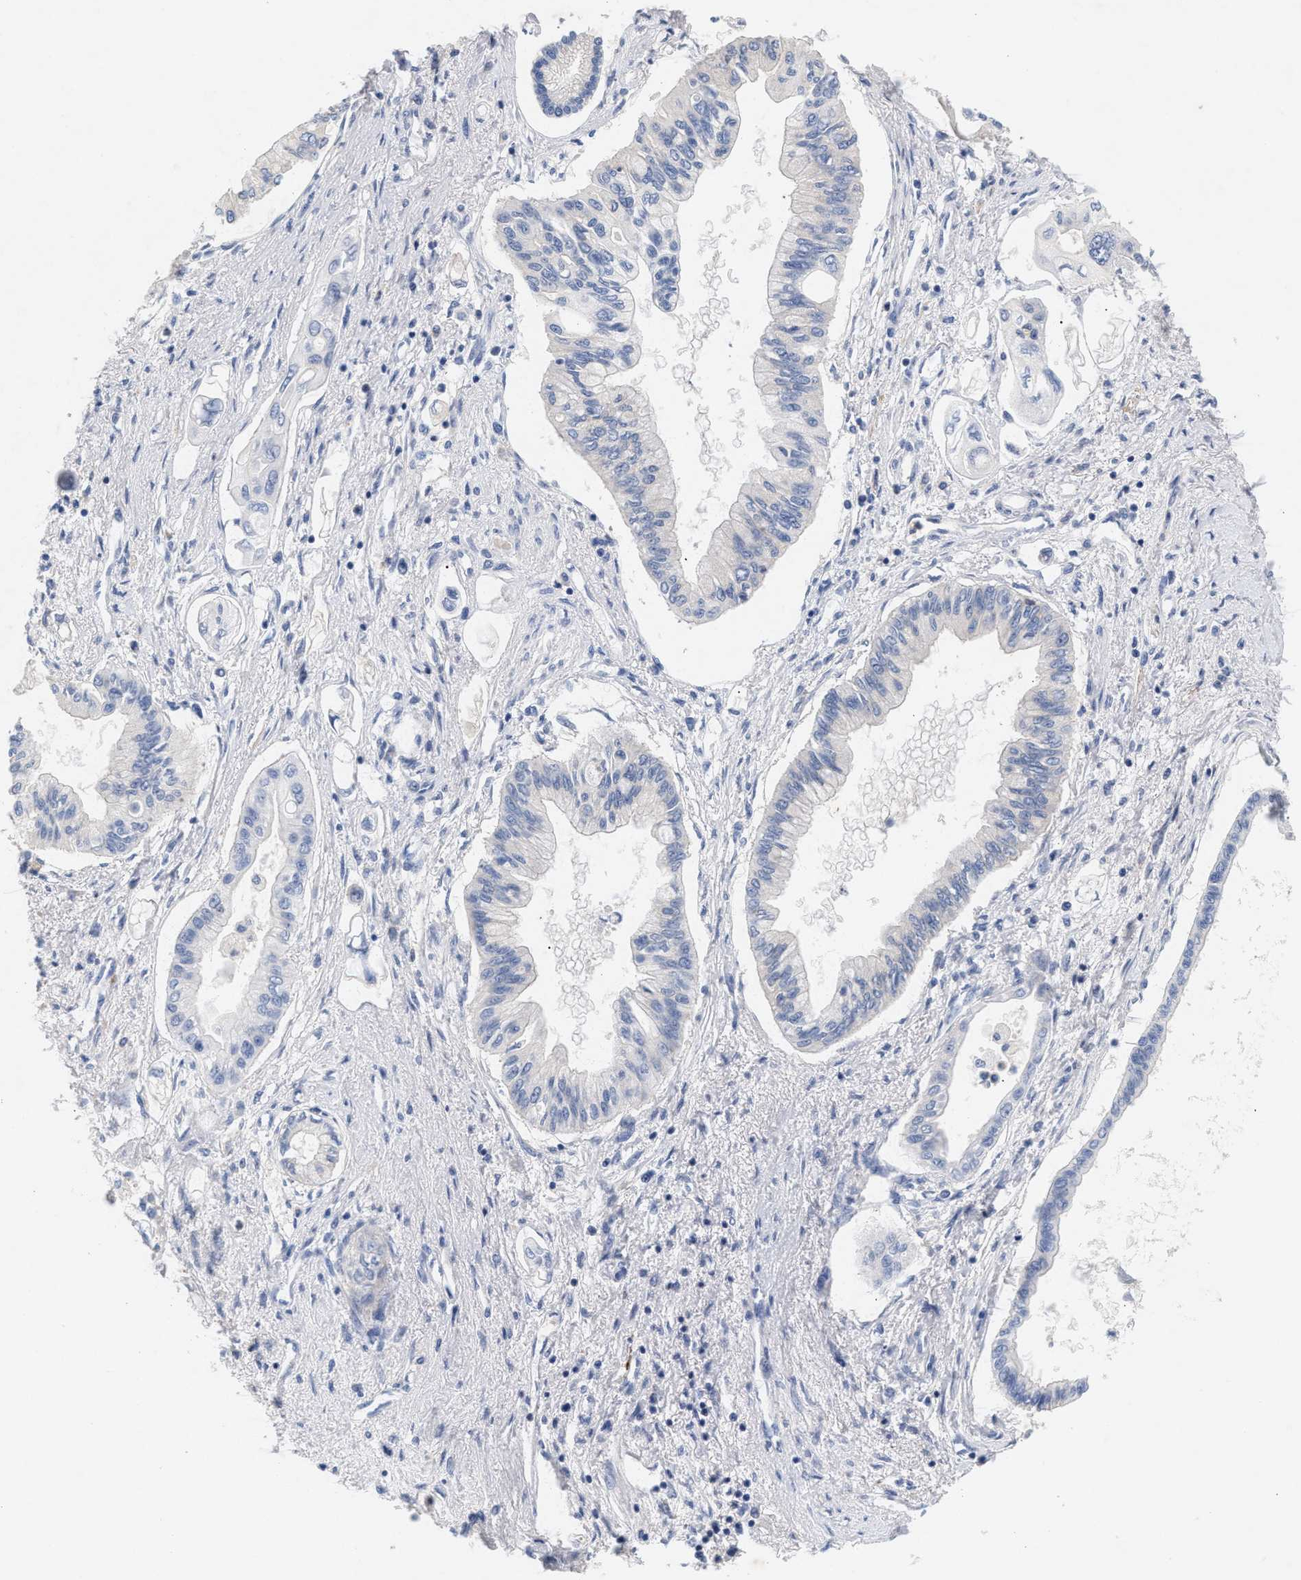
{"staining": {"intensity": "negative", "quantity": "none", "location": "none"}, "tissue": "pancreatic cancer", "cell_type": "Tumor cells", "image_type": "cancer", "snomed": [{"axis": "morphology", "description": "Adenocarcinoma, NOS"}, {"axis": "topography", "description": "Pancreas"}], "caption": "There is no significant staining in tumor cells of pancreatic cancer (adenocarcinoma).", "gene": "GNAI3", "patient": {"sex": "female", "age": 77}}